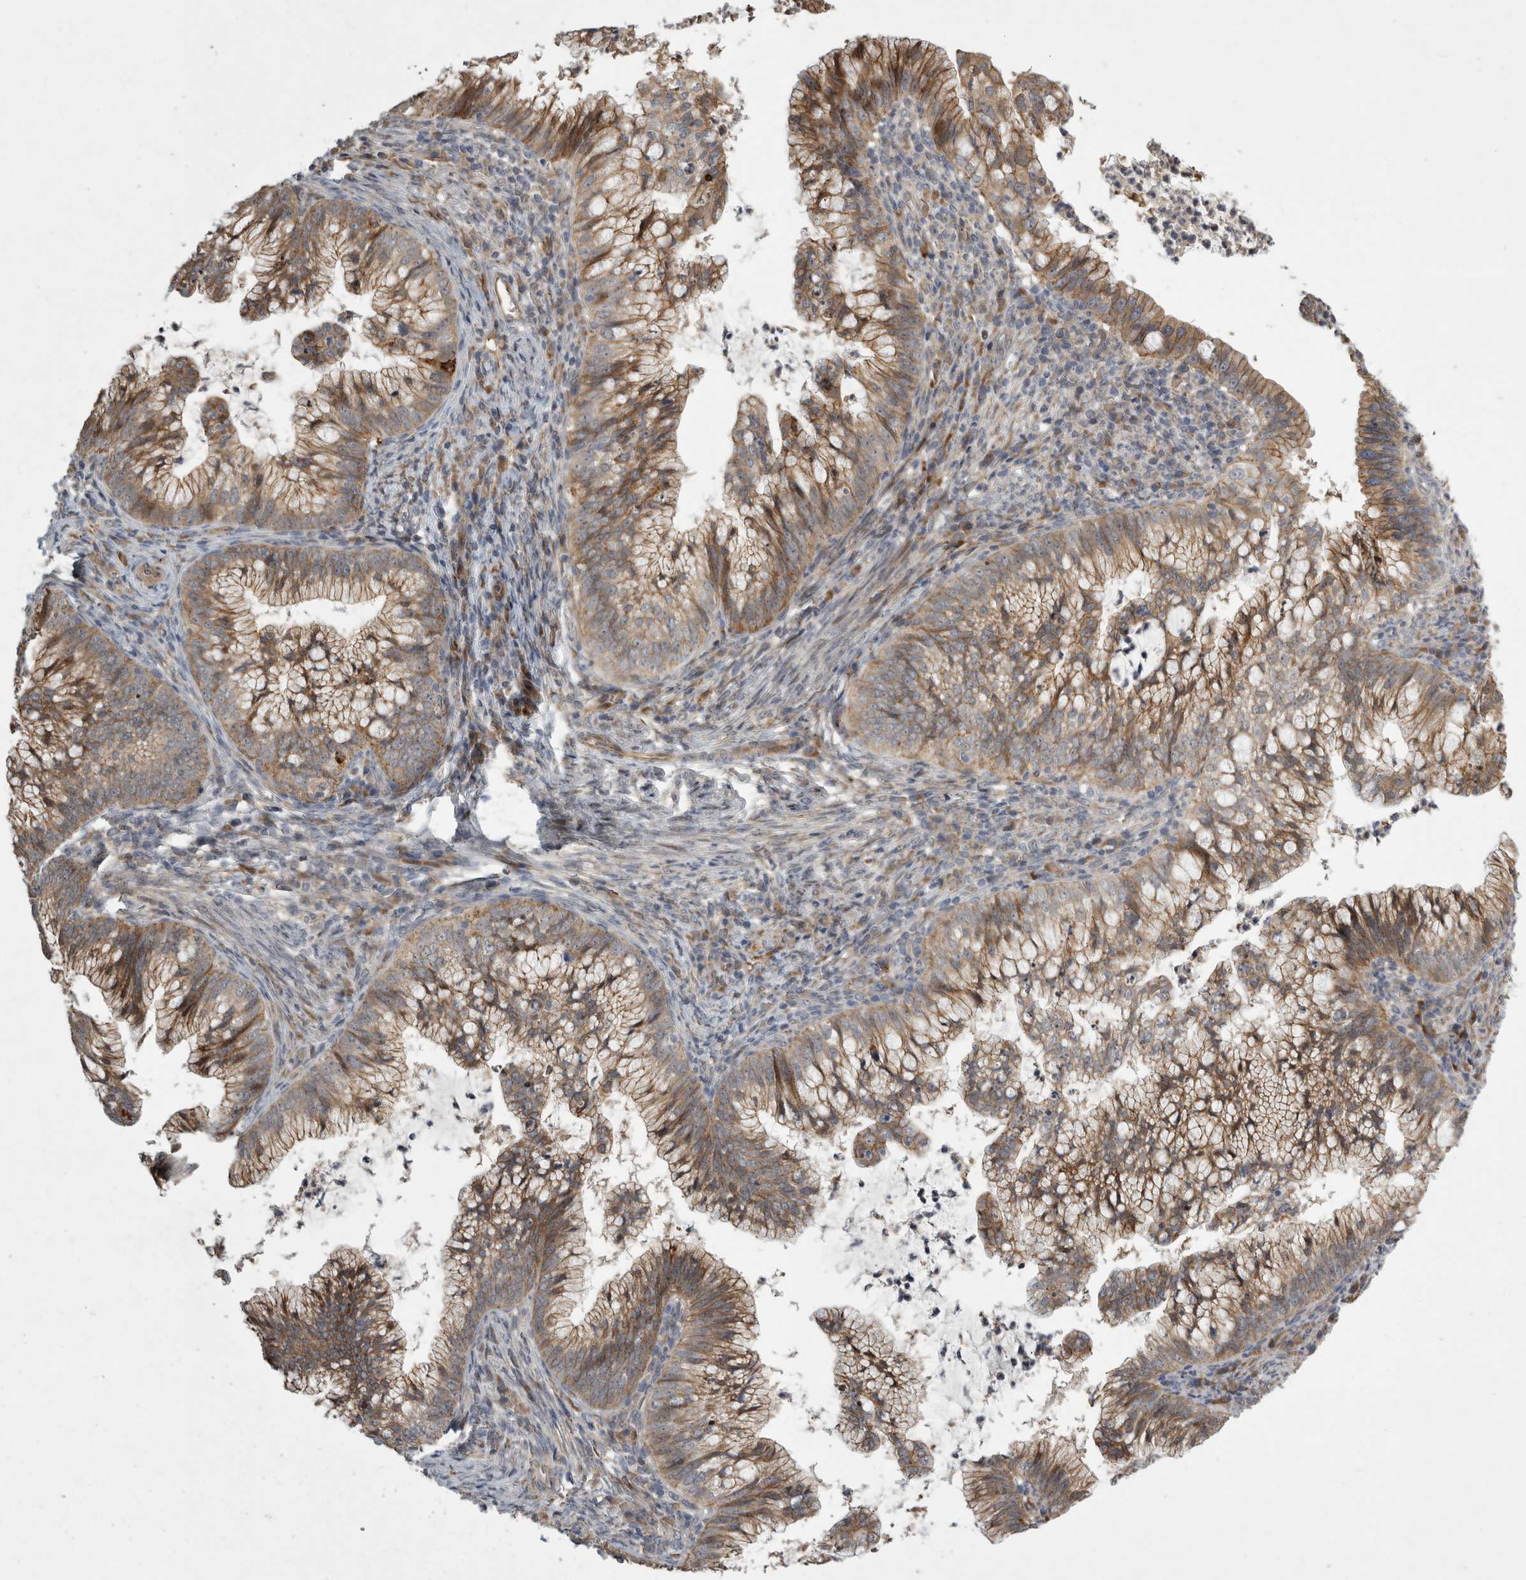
{"staining": {"intensity": "moderate", "quantity": ">75%", "location": "cytoplasmic/membranous"}, "tissue": "cervical cancer", "cell_type": "Tumor cells", "image_type": "cancer", "snomed": [{"axis": "morphology", "description": "Adenocarcinoma, NOS"}, {"axis": "topography", "description": "Cervix"}], "caption": "There is medium levels of moderate cytoplasmic/membranous staining in tumor cells of cervical cancer, as demonstrated by immunohistochemical staining (brown color).", "gene": "MPDZ", "patient": {"sex": "female", "age": 36}}